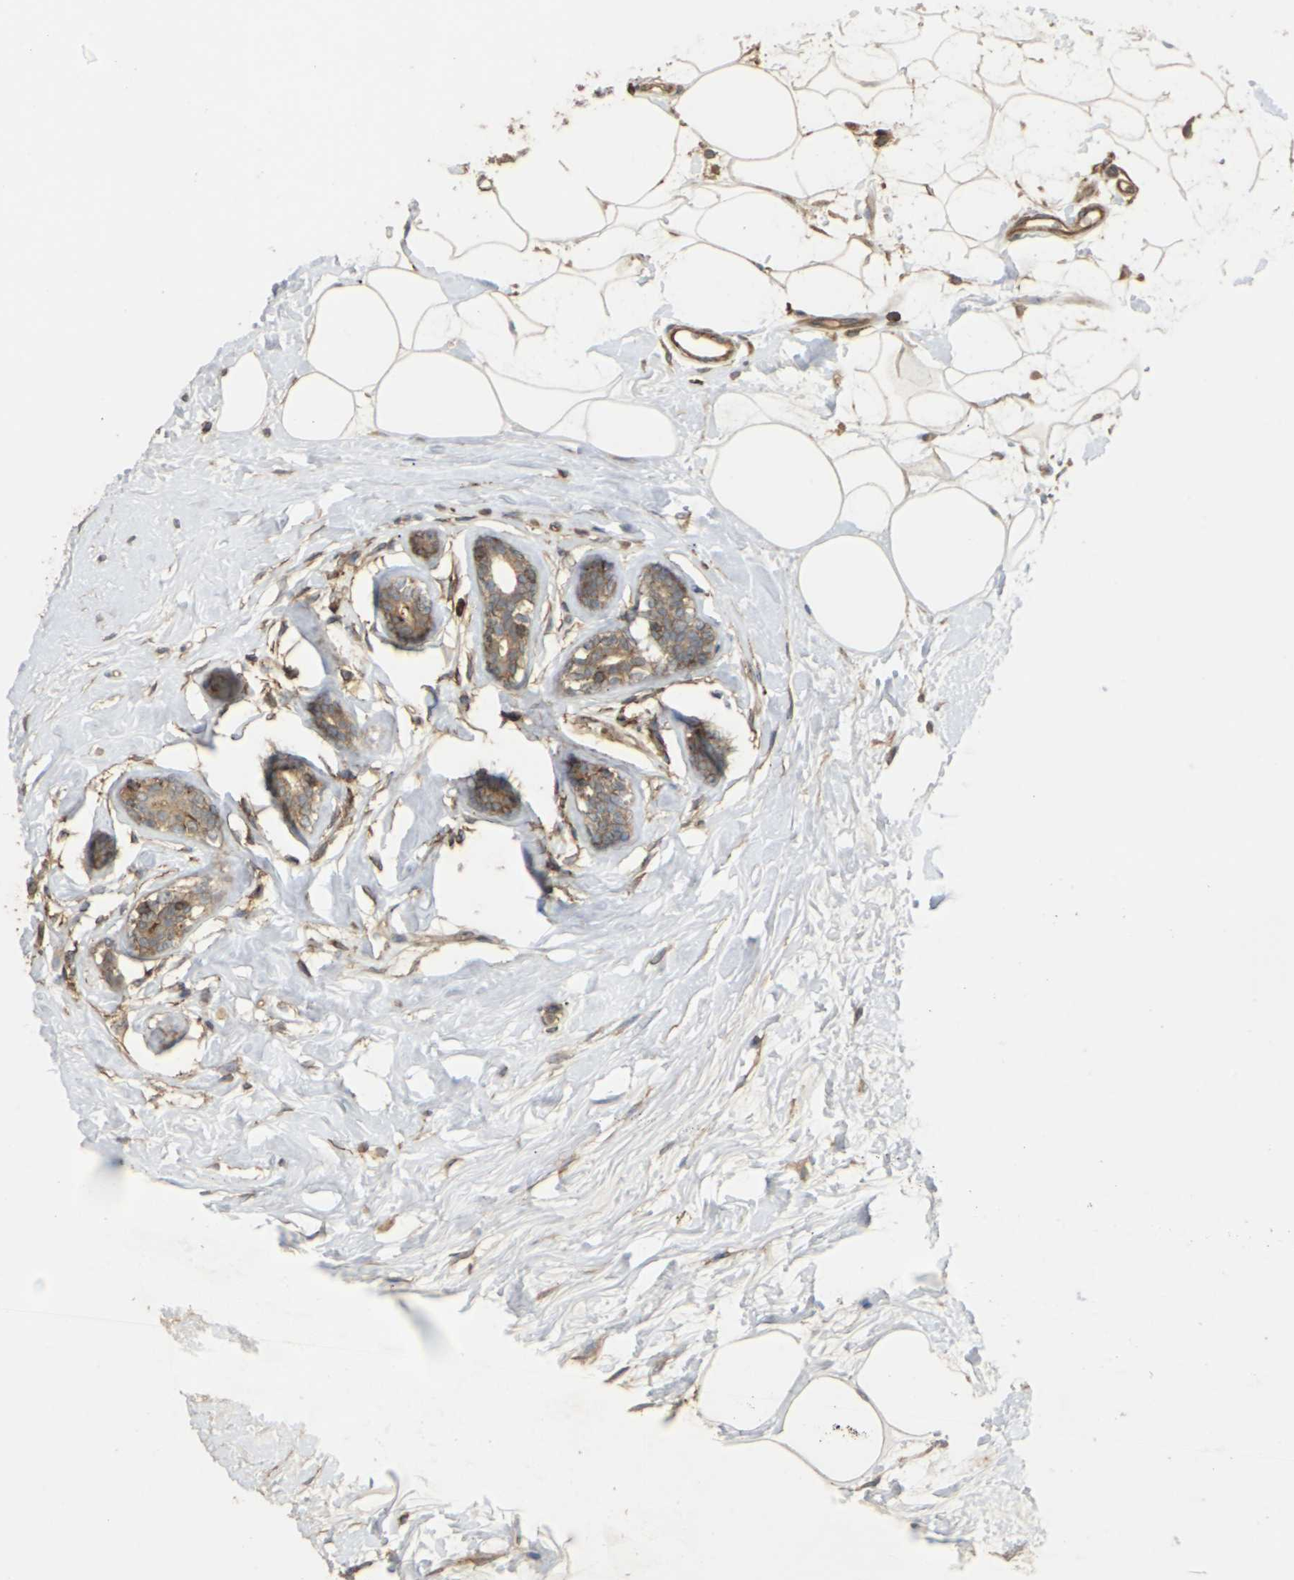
{"staining": {"intensity": "moderate", "quantity": ">75%", "location": "cytoplasmic/membranous"}, "tissue": "breast cancer", "cell_type": "Tumor cells", "image_type": "cancer", "snomed": [{"axis": "morphology", "description": "Normal tissue, NOS"}, {"axis": "morphology", "description": "Duct carcinoma"}, {"axis": "topography", "description": "Breast"}], "caption": "This is a photomicrograph of immunohistochemistry staining of invasive ductal carcinoma (breast), which shows moderate positivity in the cytoplasmic/membranous of tumor cells.", "gene": "KSR1", "patient": {"sex": "female", "age": 39}}